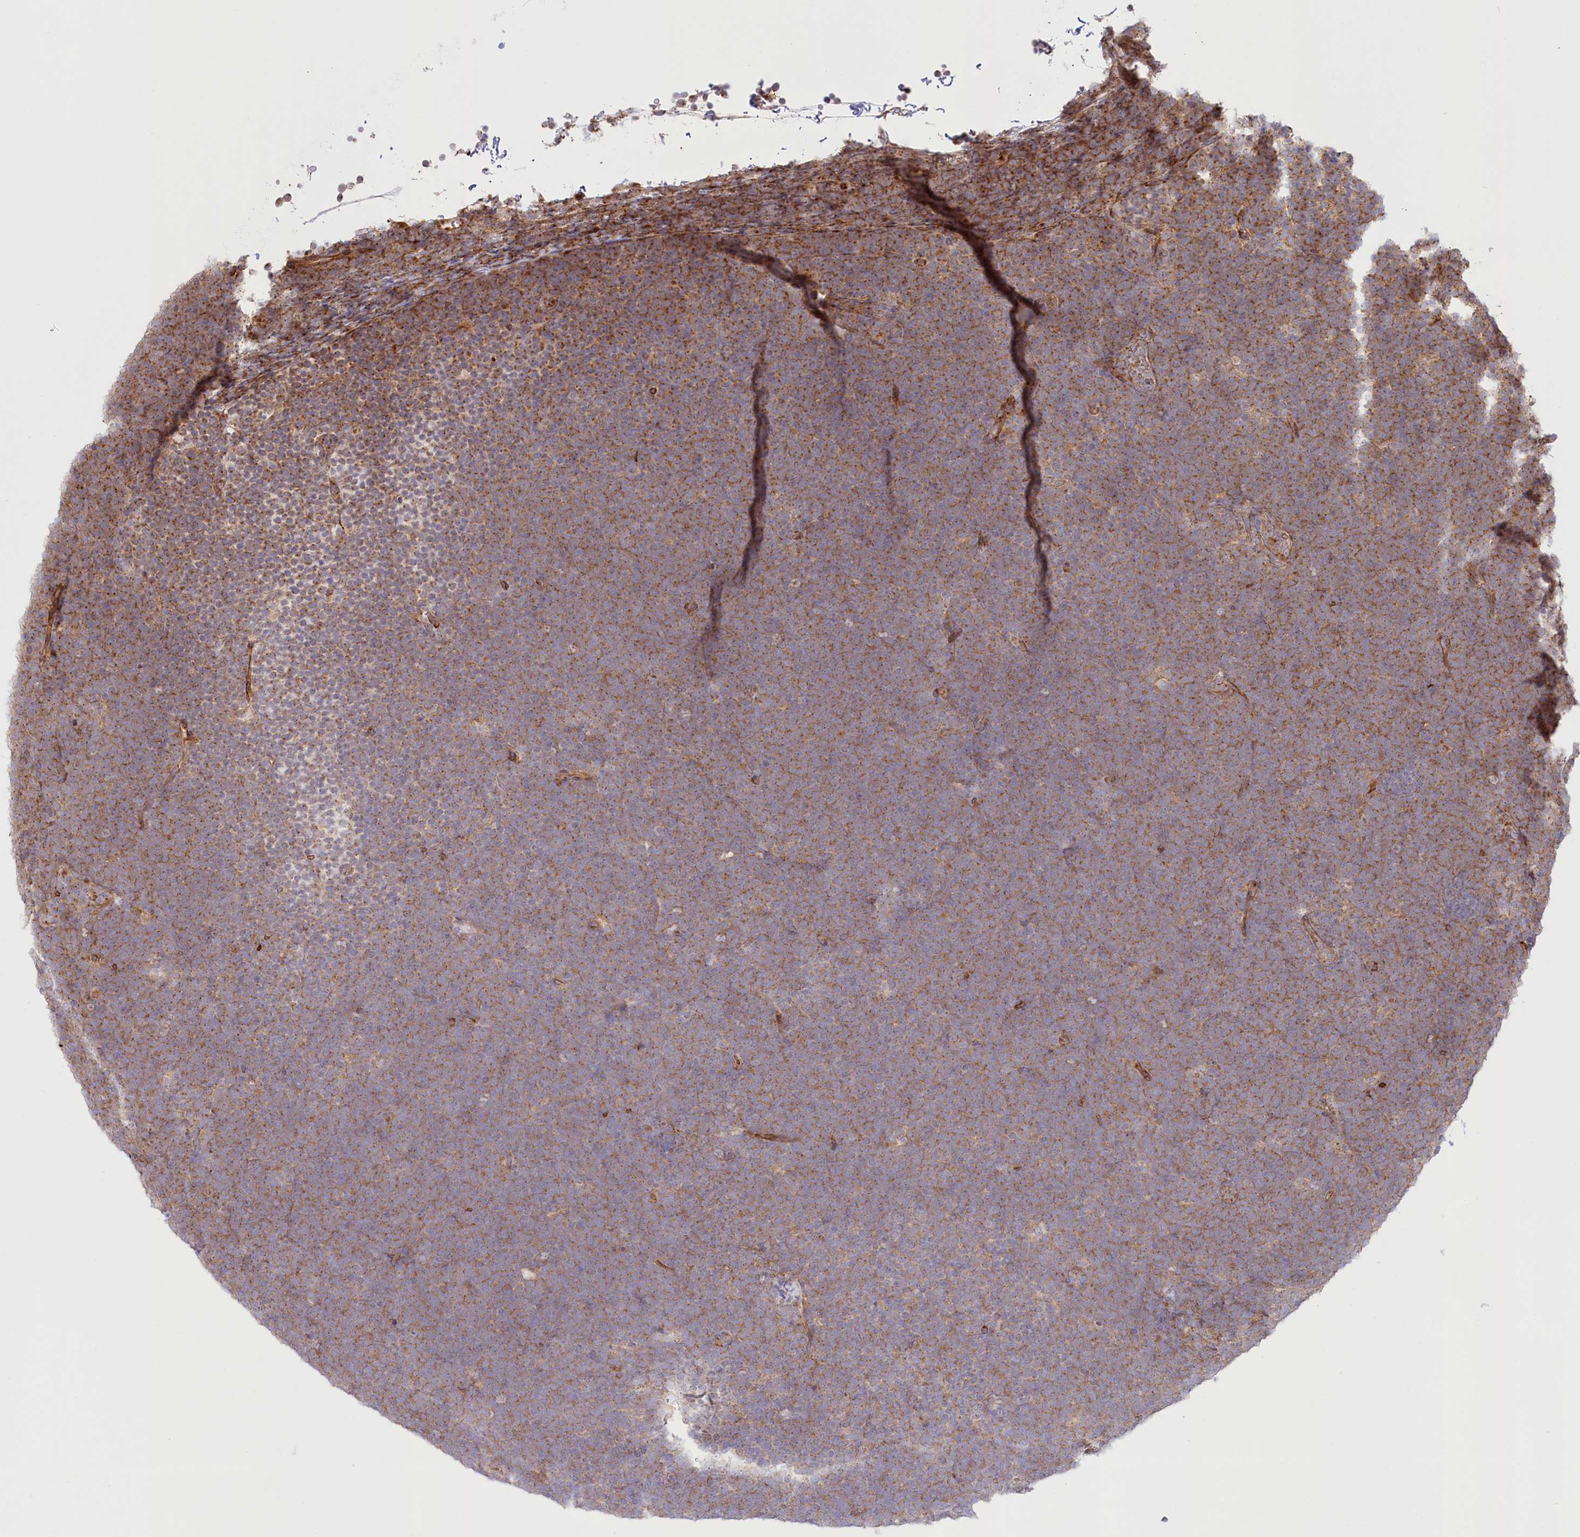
{"staining": {"intensity": "moderate", "quantity": ">75%", "location": "cytoplasmic/membranous"}, "tissue": "lymphoma", "cell_type": "Tumor cells", "image_type": "cancer", "snomed": [{"axis": "morphology", "description": "Malignant lymphoma, non-Hodgkin's type, High grade"}, {"axis": "topography", "description": "Lymph node"}], "caption": "Malignant lymphoma, non-Hodgkin's type (high-grade) stained for a protein (brown) shows moderate cytoplasmic/membranous positive positivity in approximately >75% of tumor cells.", "gene": "COMMD3", "patient": {"sex": "male", "age": 13}}